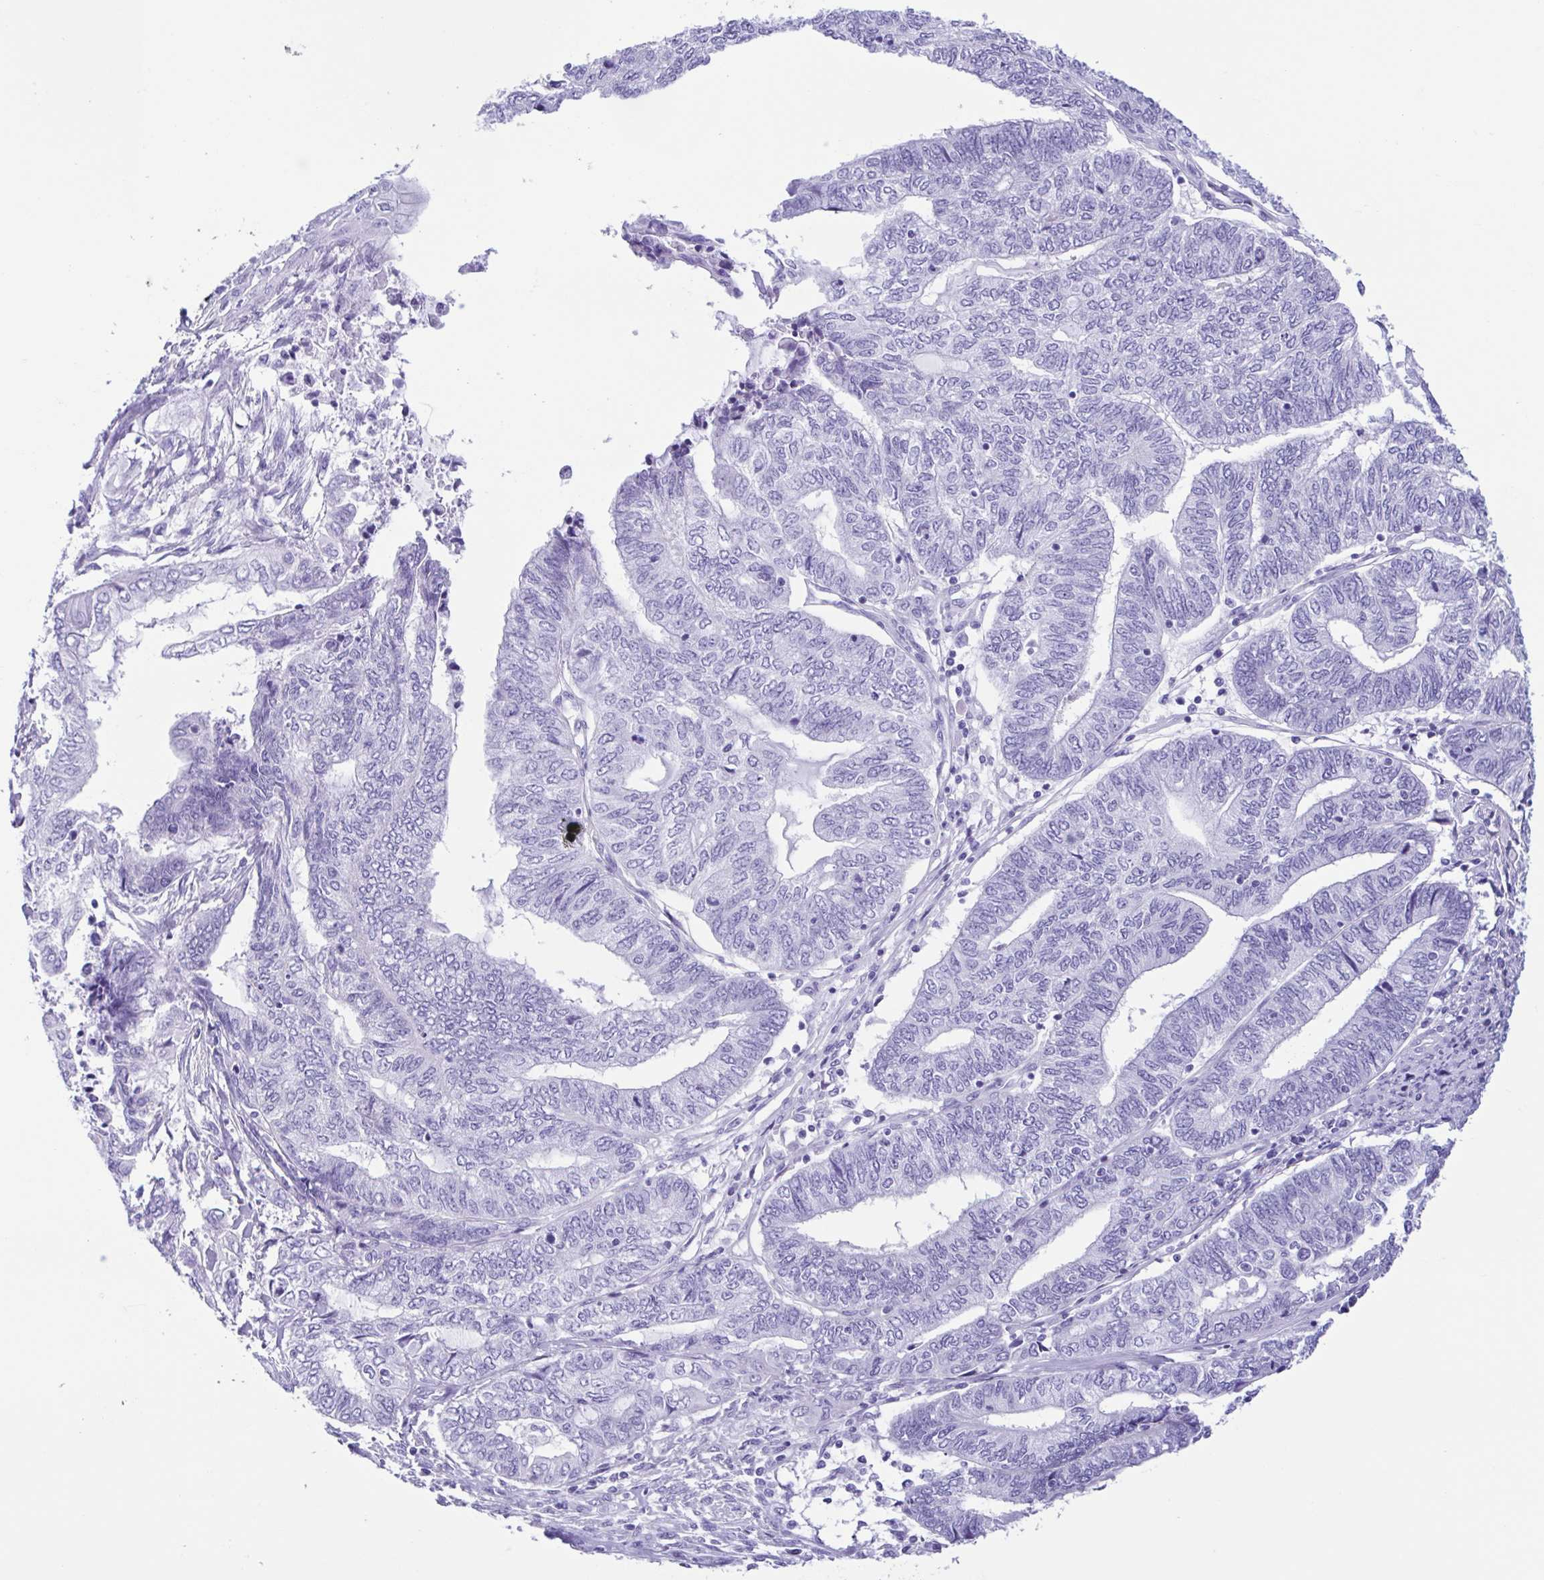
{"staining": {"intensity": "negative", "quantity": "none", "location": "none"}, "tissue": "endometrial cancer", "cell_type": "Tumor cells", "image_type": "cancer", "snomed": [{"axis": "morphology", "description": "Adenocarcinoma, NOS"}, {"axis": "topography", "description": "Uterus"}, {"axis": "topography", "description": "Endometrium"}], "caption": "Tumor cells show no significant positivity in endometrial adenocarcinoma.", "gene": "ACTRT3", "patient": {"sex": "female", "age": 70}}